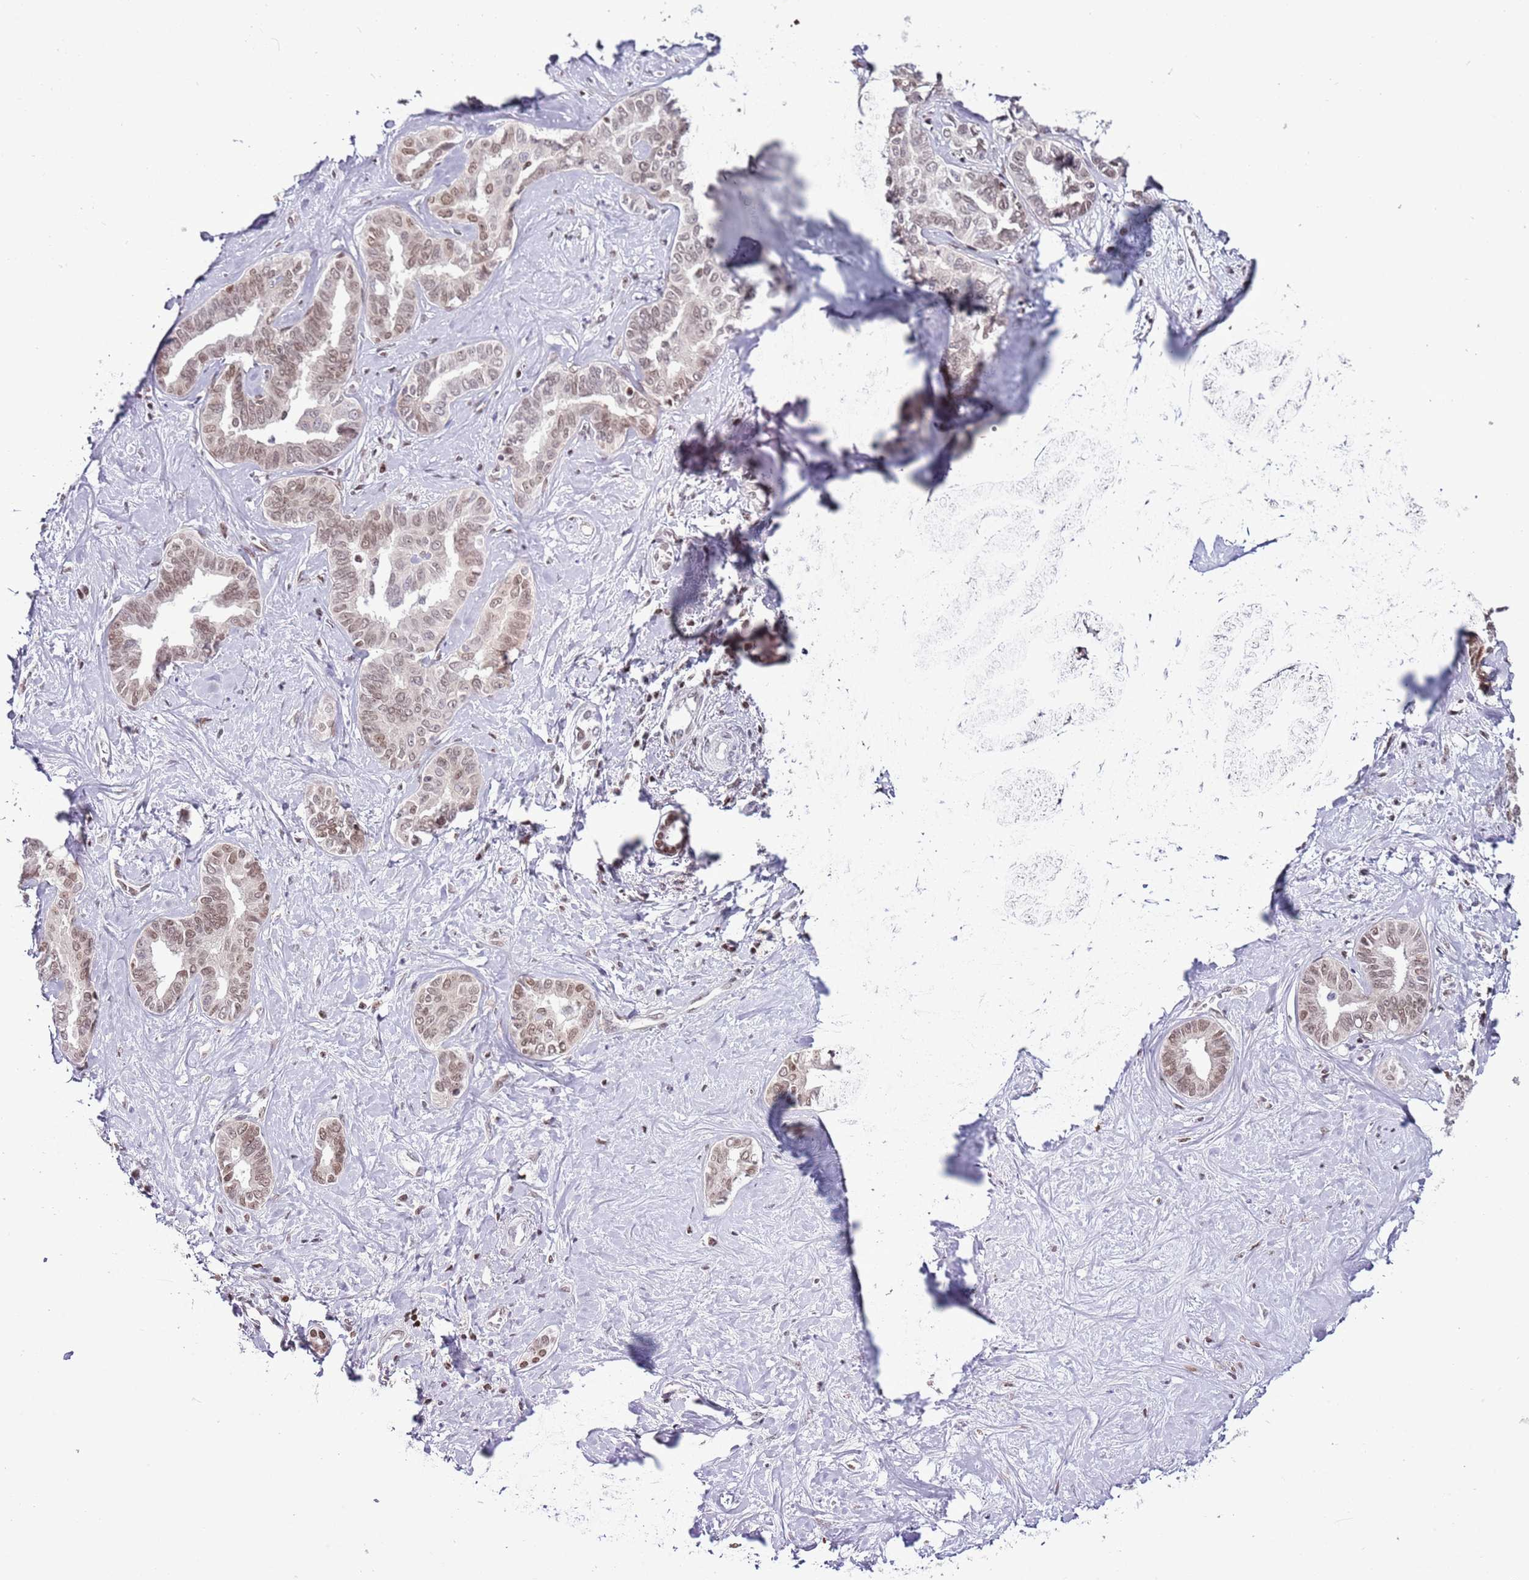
{"staining": {"intensity": "weak", "quantity": "25%-75%", "location": "nuclear"}, "tissue": "liver cancer", "cell_type": "Tumor cells", "image_type": "cancer", "snomed": [{"axis": "morphology", "description": "Cholangiocarcinoma"}, {"axis": "topography", "description": "Liver"}], "caption": "Immunohistochemical staining of human liver cancer displays low levels of weak nuclear expression in approximately 25%-75% of tumor cells. The protein of interest is stained brown, and the nuclei are stained in blue (DAB IHC with brightfield microscopy, high magnification).", "gene": "SELENOH", "patient": {"sex": "female", "age": 77}}